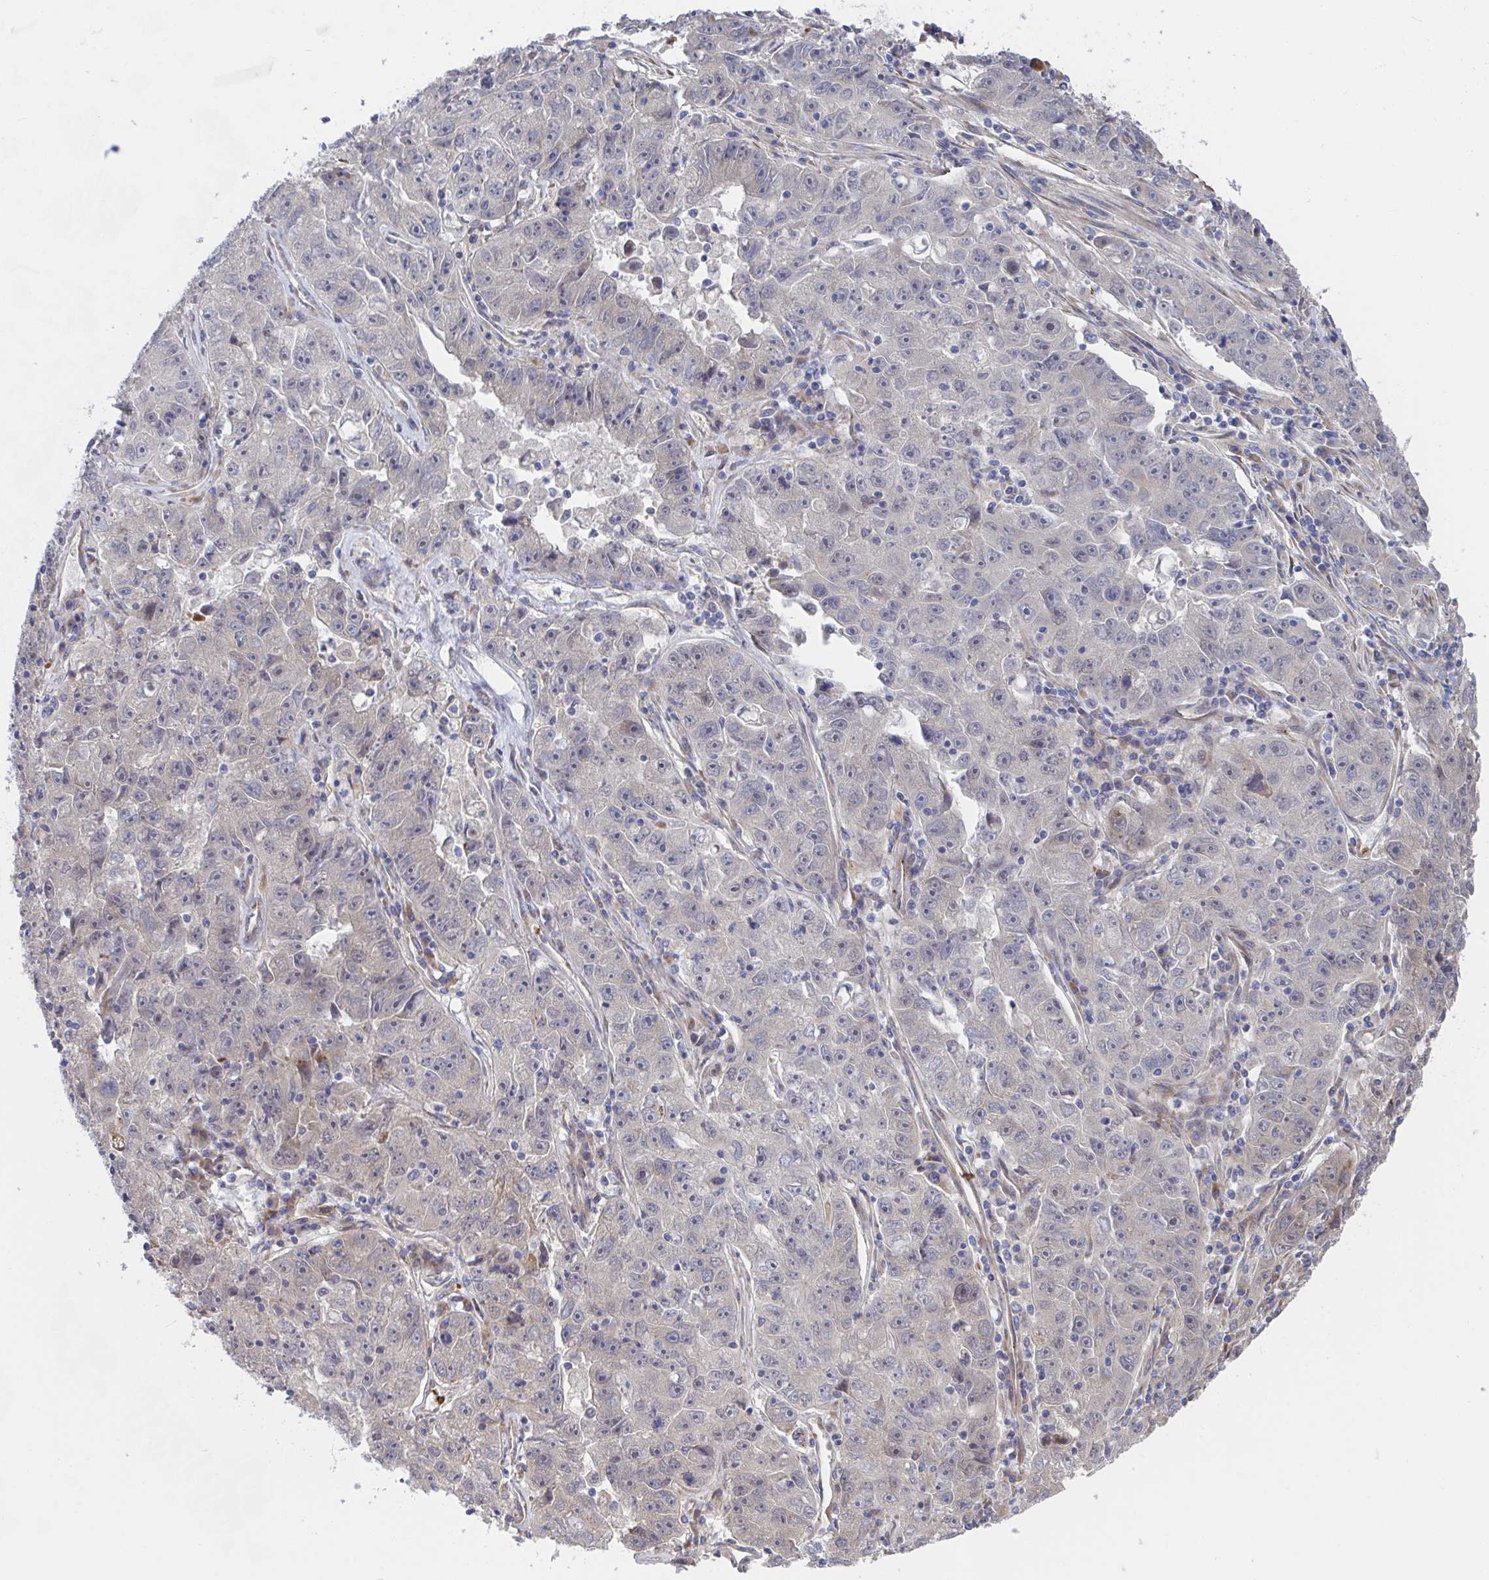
{"staining": {"intensity": "negative", "quantity": "none", "location": "none"}, "tissue": "lung cancer", "cell_type": "Tumor cells", "image_type": "cancer", "snomed": [{"axis": "morphology", "description": "Normal morphology"}, {"axis": "morphology", "description": "Adenocarcinoma, NOS"}, {"axis": "topography", "description": "Lymph node"}, {"axis": "topography", "description": "Lung"}], "caption": "Immunohistochemistry of human lung cancer shows no expression in tumor cells.", "gene": "FJX1", "patient": {"sex": "female", "age": 57}}